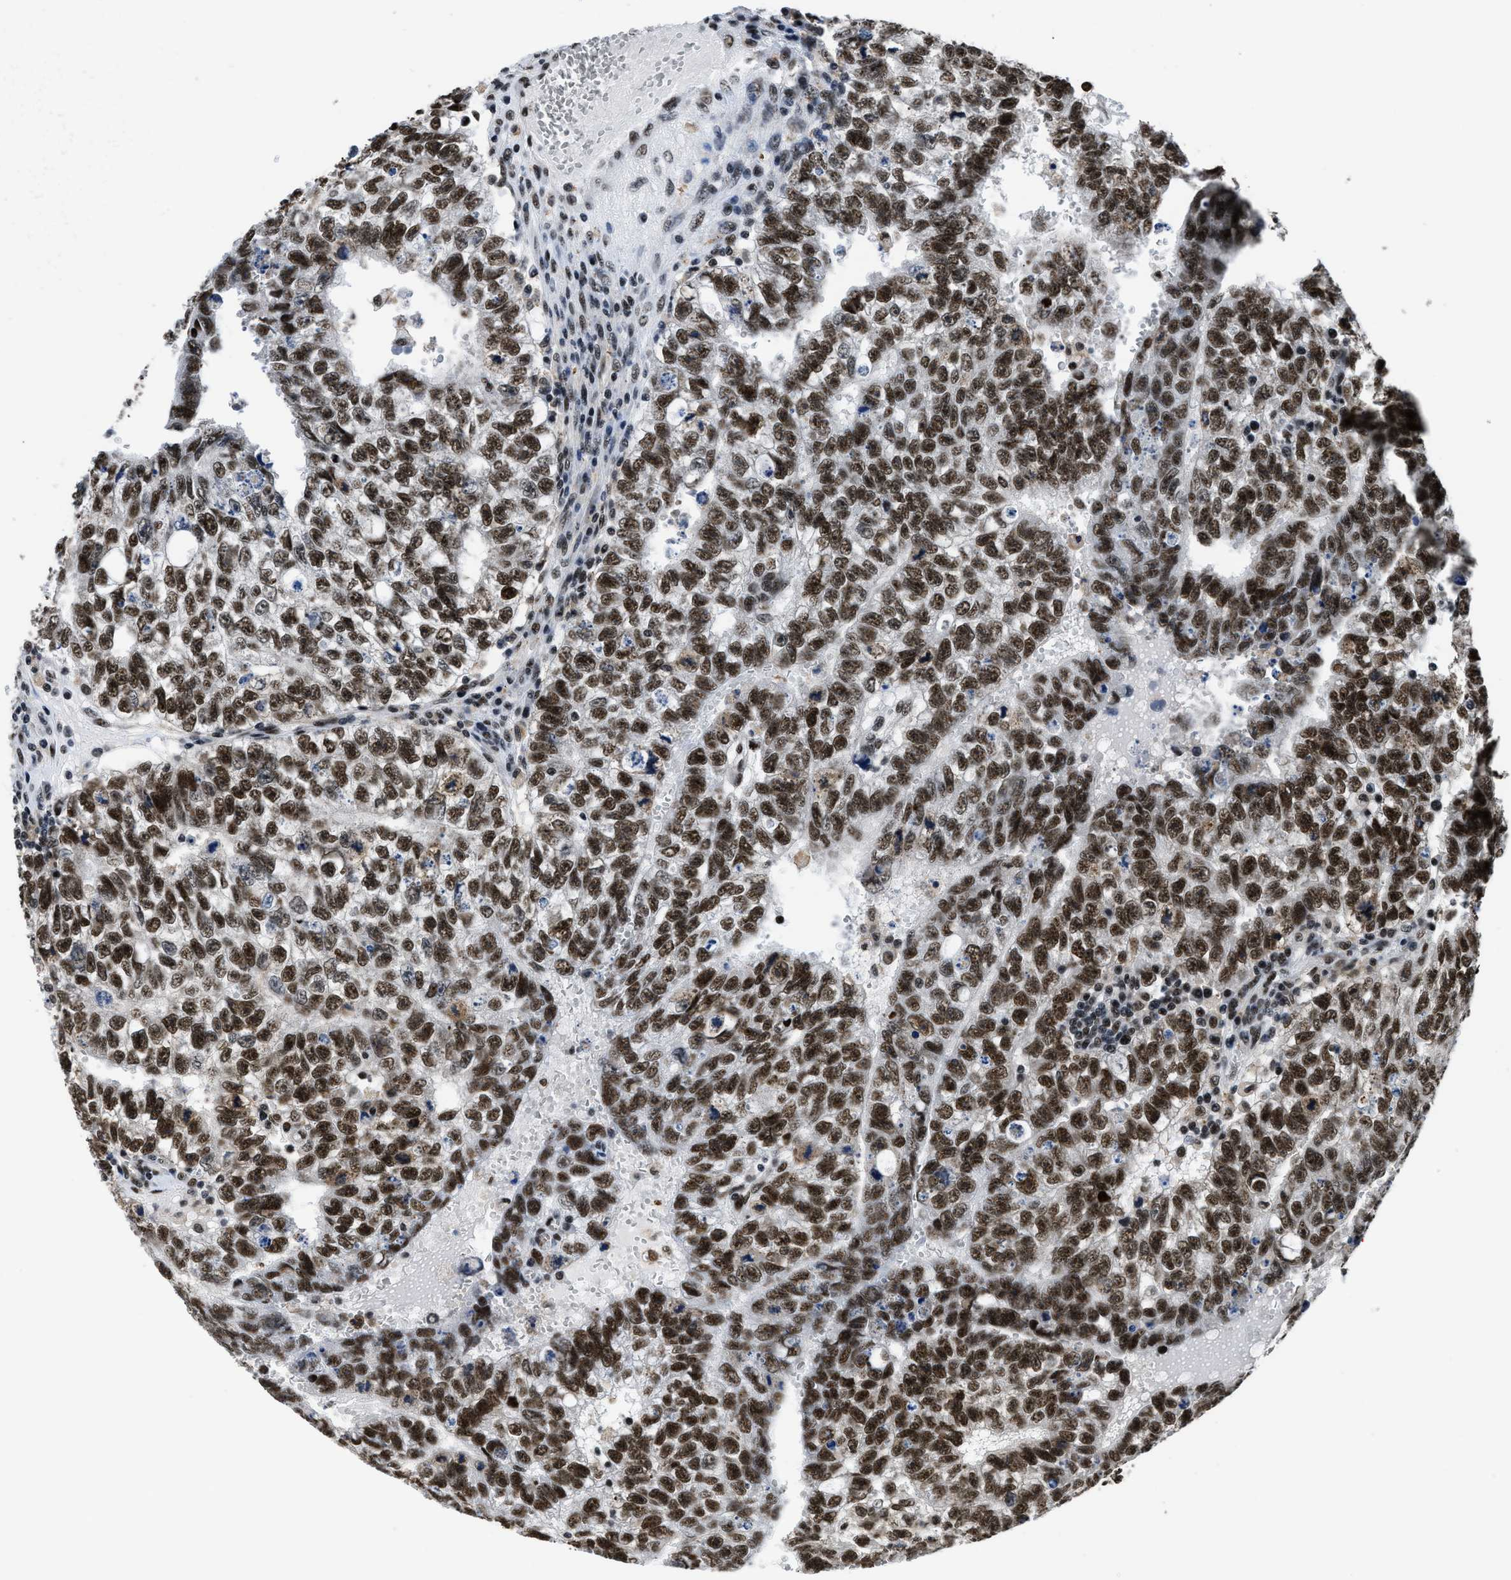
{"staining": {"intensity": "strong", "quantity": ">75%", "location": "nuclear"}, "tissue": "testis cancer", "cell_type": "Tumor cells", "image_type": "cancer", "snomed": [{"axis": "morphology", "description": "Seminoma, NOS"}, {"axis": "morphology", "description": "Carcinoma, Embryonal, NOS"}, {"axis": "topography", "description": "Testis"}], "caption": "A photomicrograph showing strong nuclear positivity in about >75% of tumor cells in testis seminoma, as visualized by brown immunohistochemical staining.", "gene": "HNRNPH2", "patient": {"sex": "male", "age": 38}}